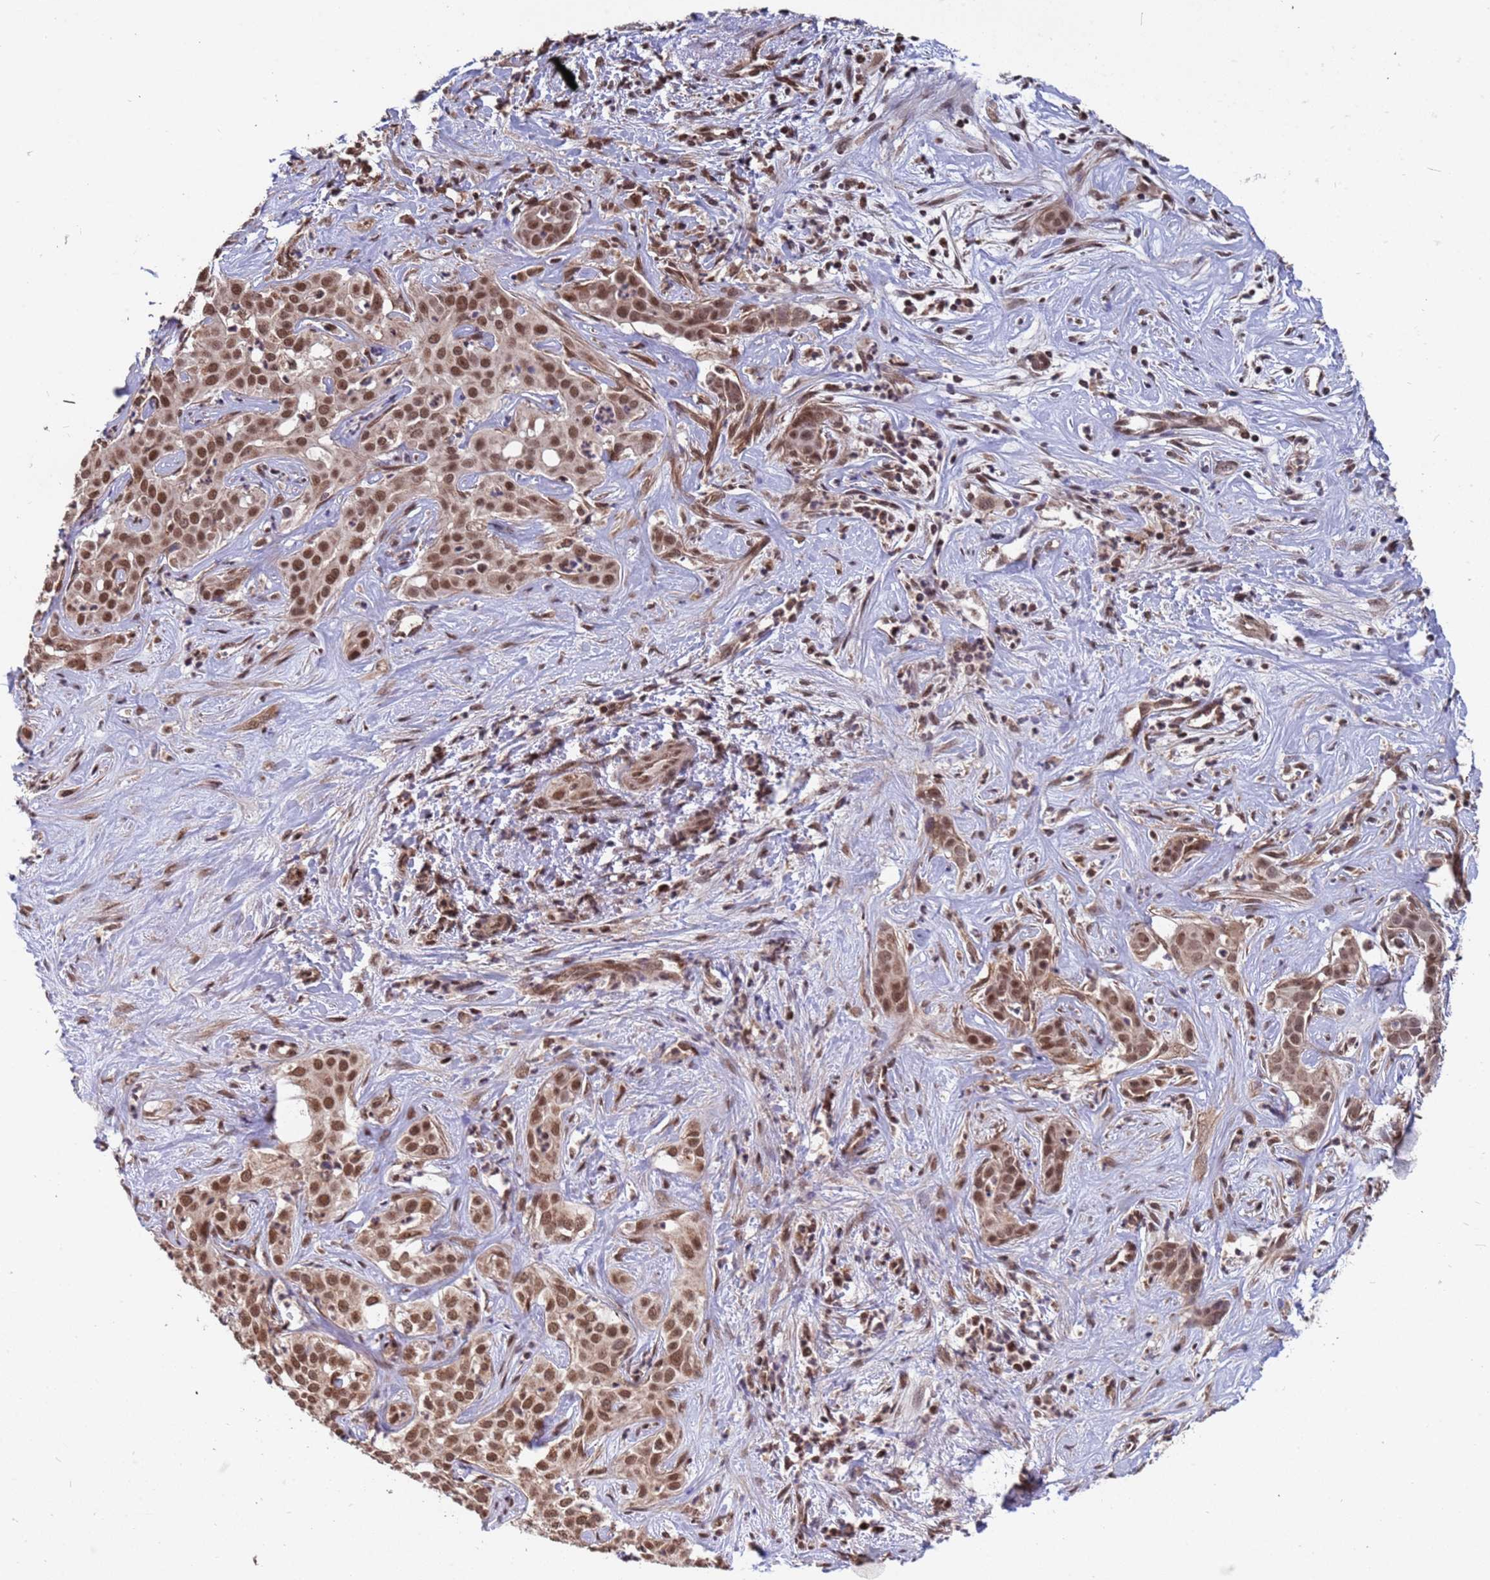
{"staining": {"intensity": "moderate", "quantity": ">75%", "location": "nuclear"}, "tissue": "liver cancer", "cell_type": "Tumor cells", "image_type": "cancer", "snomed": [{"axis": "morphology", "description": "Cholangiocarcinoma"}, {"axis": "topography", "description": "Liver"}], "caption": "About >75% of tumor cells in human liver cancer show moderate nuclear protein expression as visualized by brown immunohistochemical staining.", "gene": "DENND2B", "patient": {"sex": "male", "age": 67}}